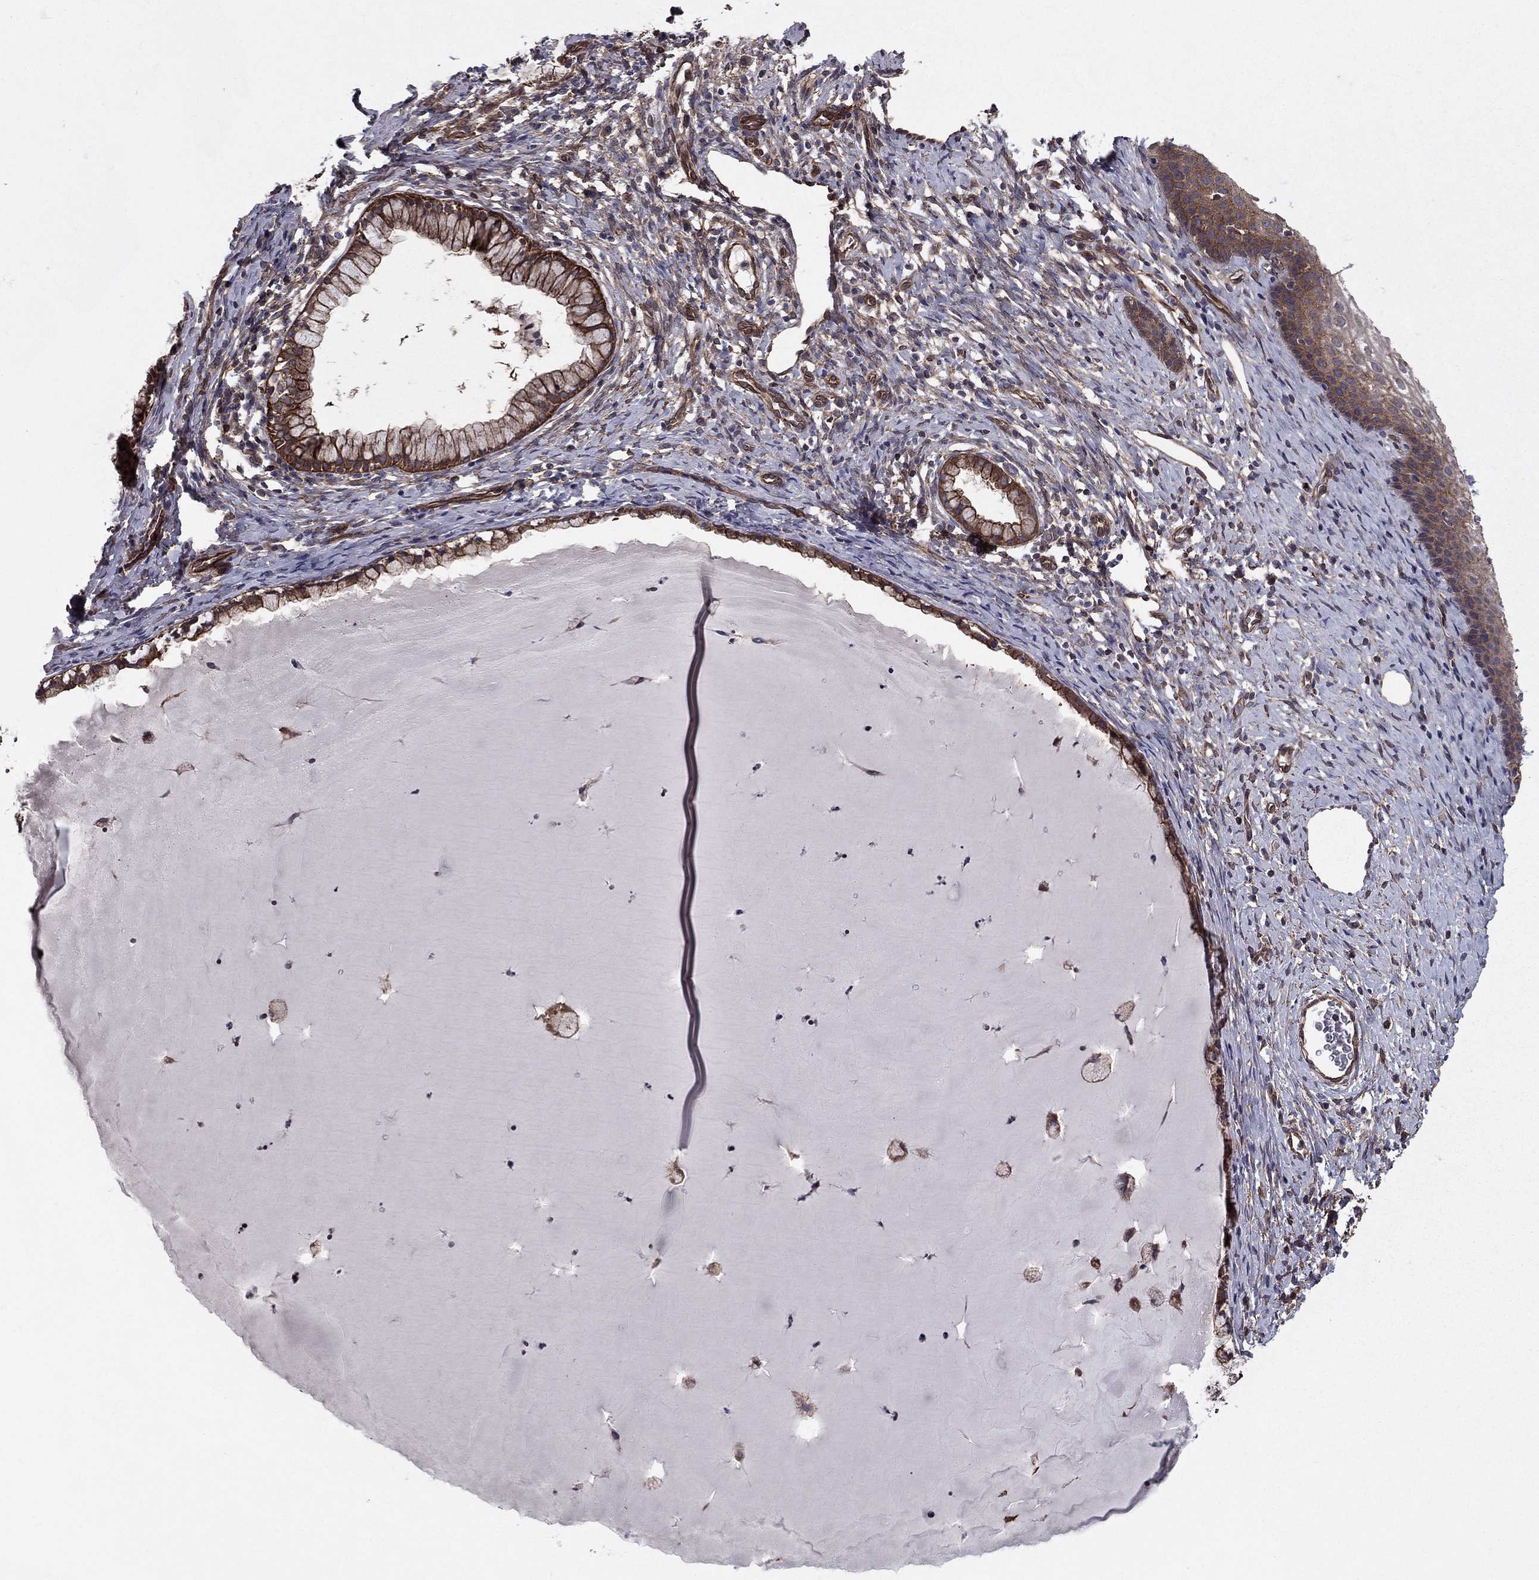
{"staining": {"intensity": "strong", "quantity": ">75%", "location": "cytoplasmic/membranous"}, "tissue": "cervix", "cell_type": "Glandular cells", "image_type": "normal", "snomed": [{"axis": "morphology", "description": "Normal tissue, NOS"}, {"axis": "topography", "description": "Cervix"}], "caption": "Immunohistochemical staining of normal cervix displays strong cytoplasmic/membranous protein staining in approximately >75% of glandular cells.", "gene": "SHMT1", "patient": {"sex": "female", "age": 39}}